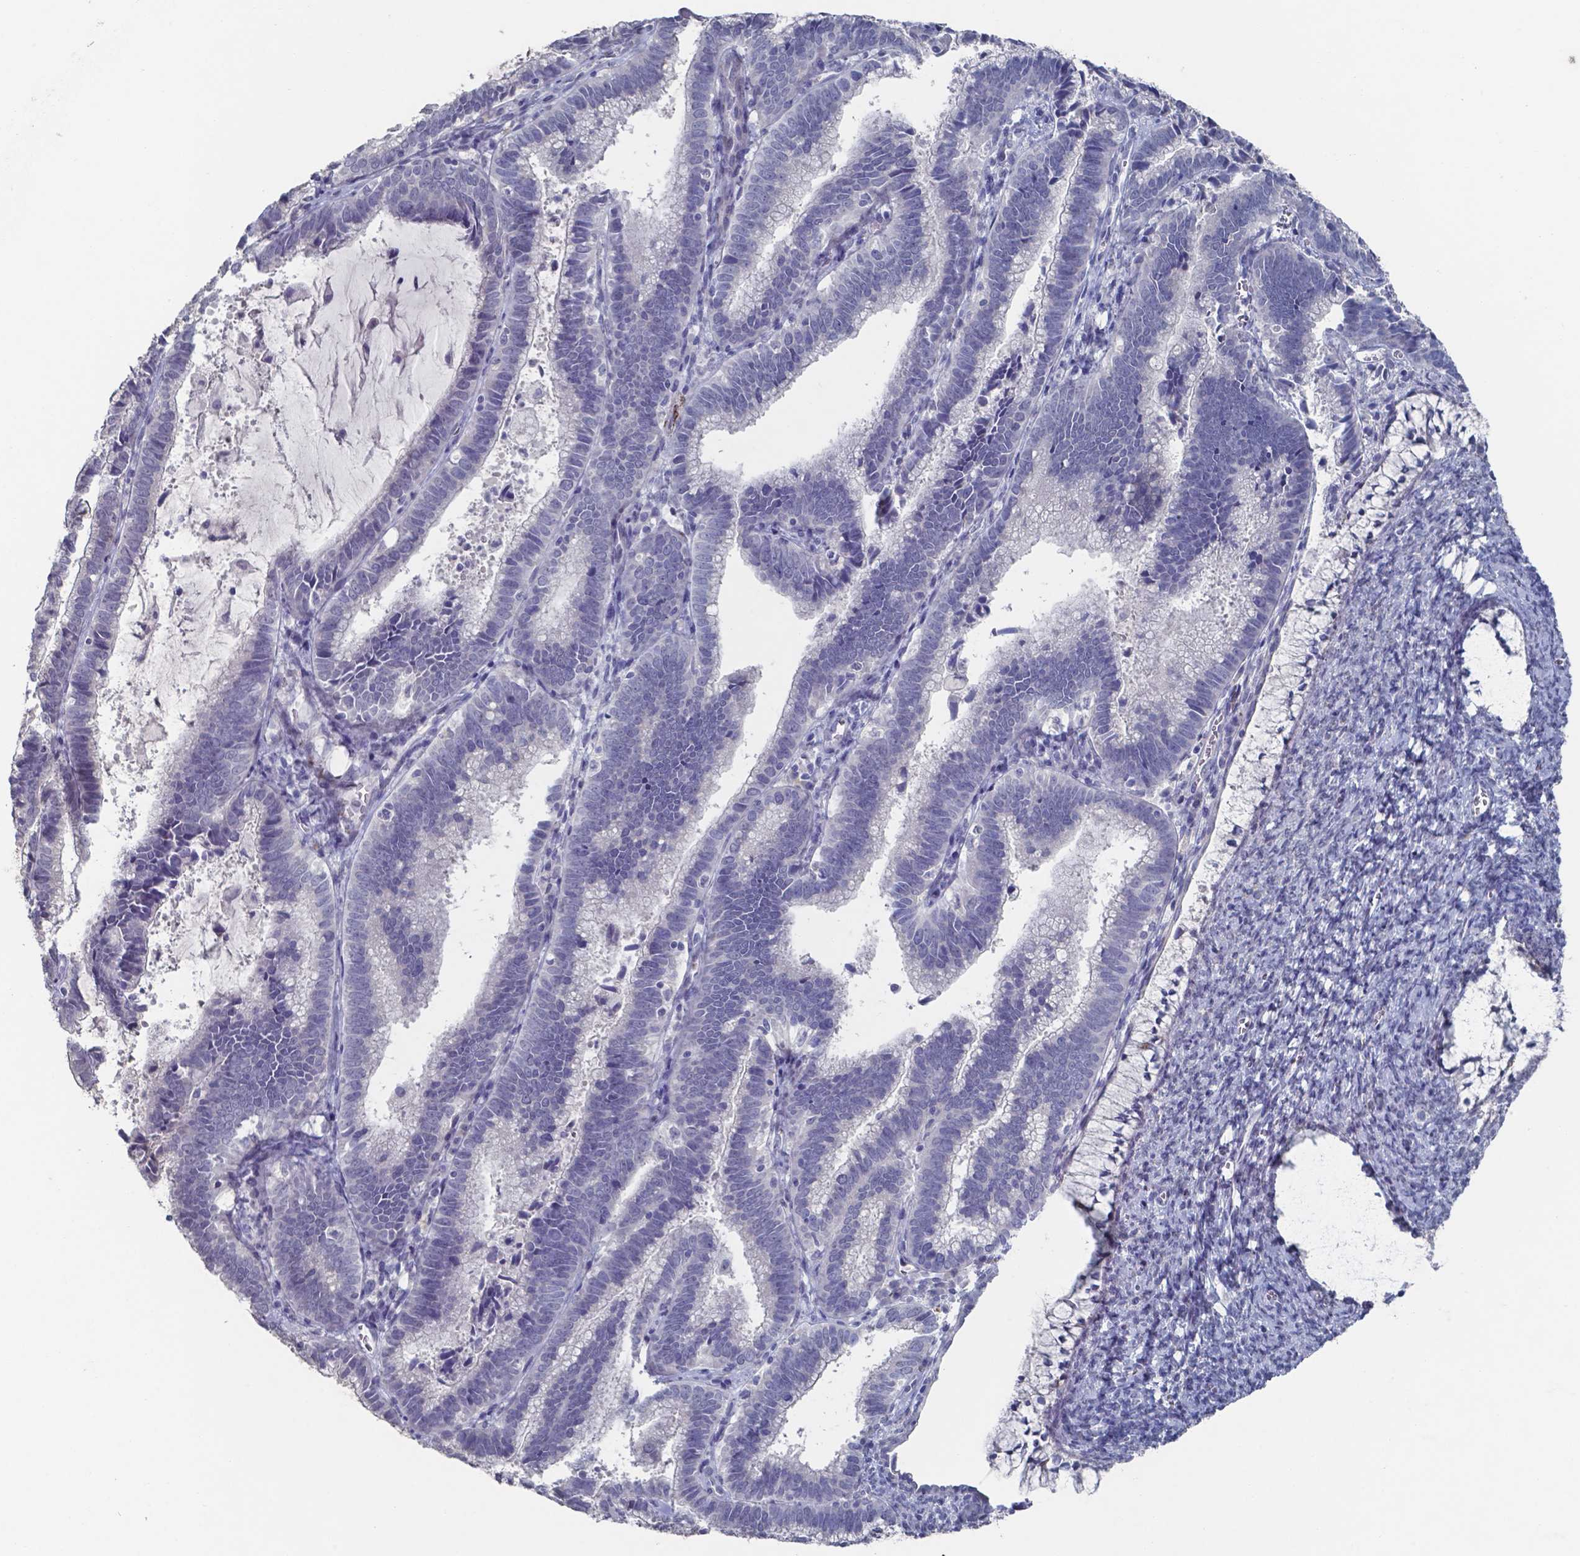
{"staining": {"intensity": "strong", "quantity": "<25%", "location": "cytoplasmic/membranous"}, "tissue": "cervical cancer", "cell_type": "Tumor cells", "image_type": "cancer", "snomed": [{"axis": "morphology", "description": "Adenocarcinoma, NOS"}, {"axis": "topography", "description": "Cervix"}], "caption": "A medium amount of strong cytoplasmic/membranous positivity is seen in about <25% of tumor cells in cervical cancer (adenocarcinoma) tissue.", "gene": "PLA2R1", "patient": {"sex": "female", "age": 61}}